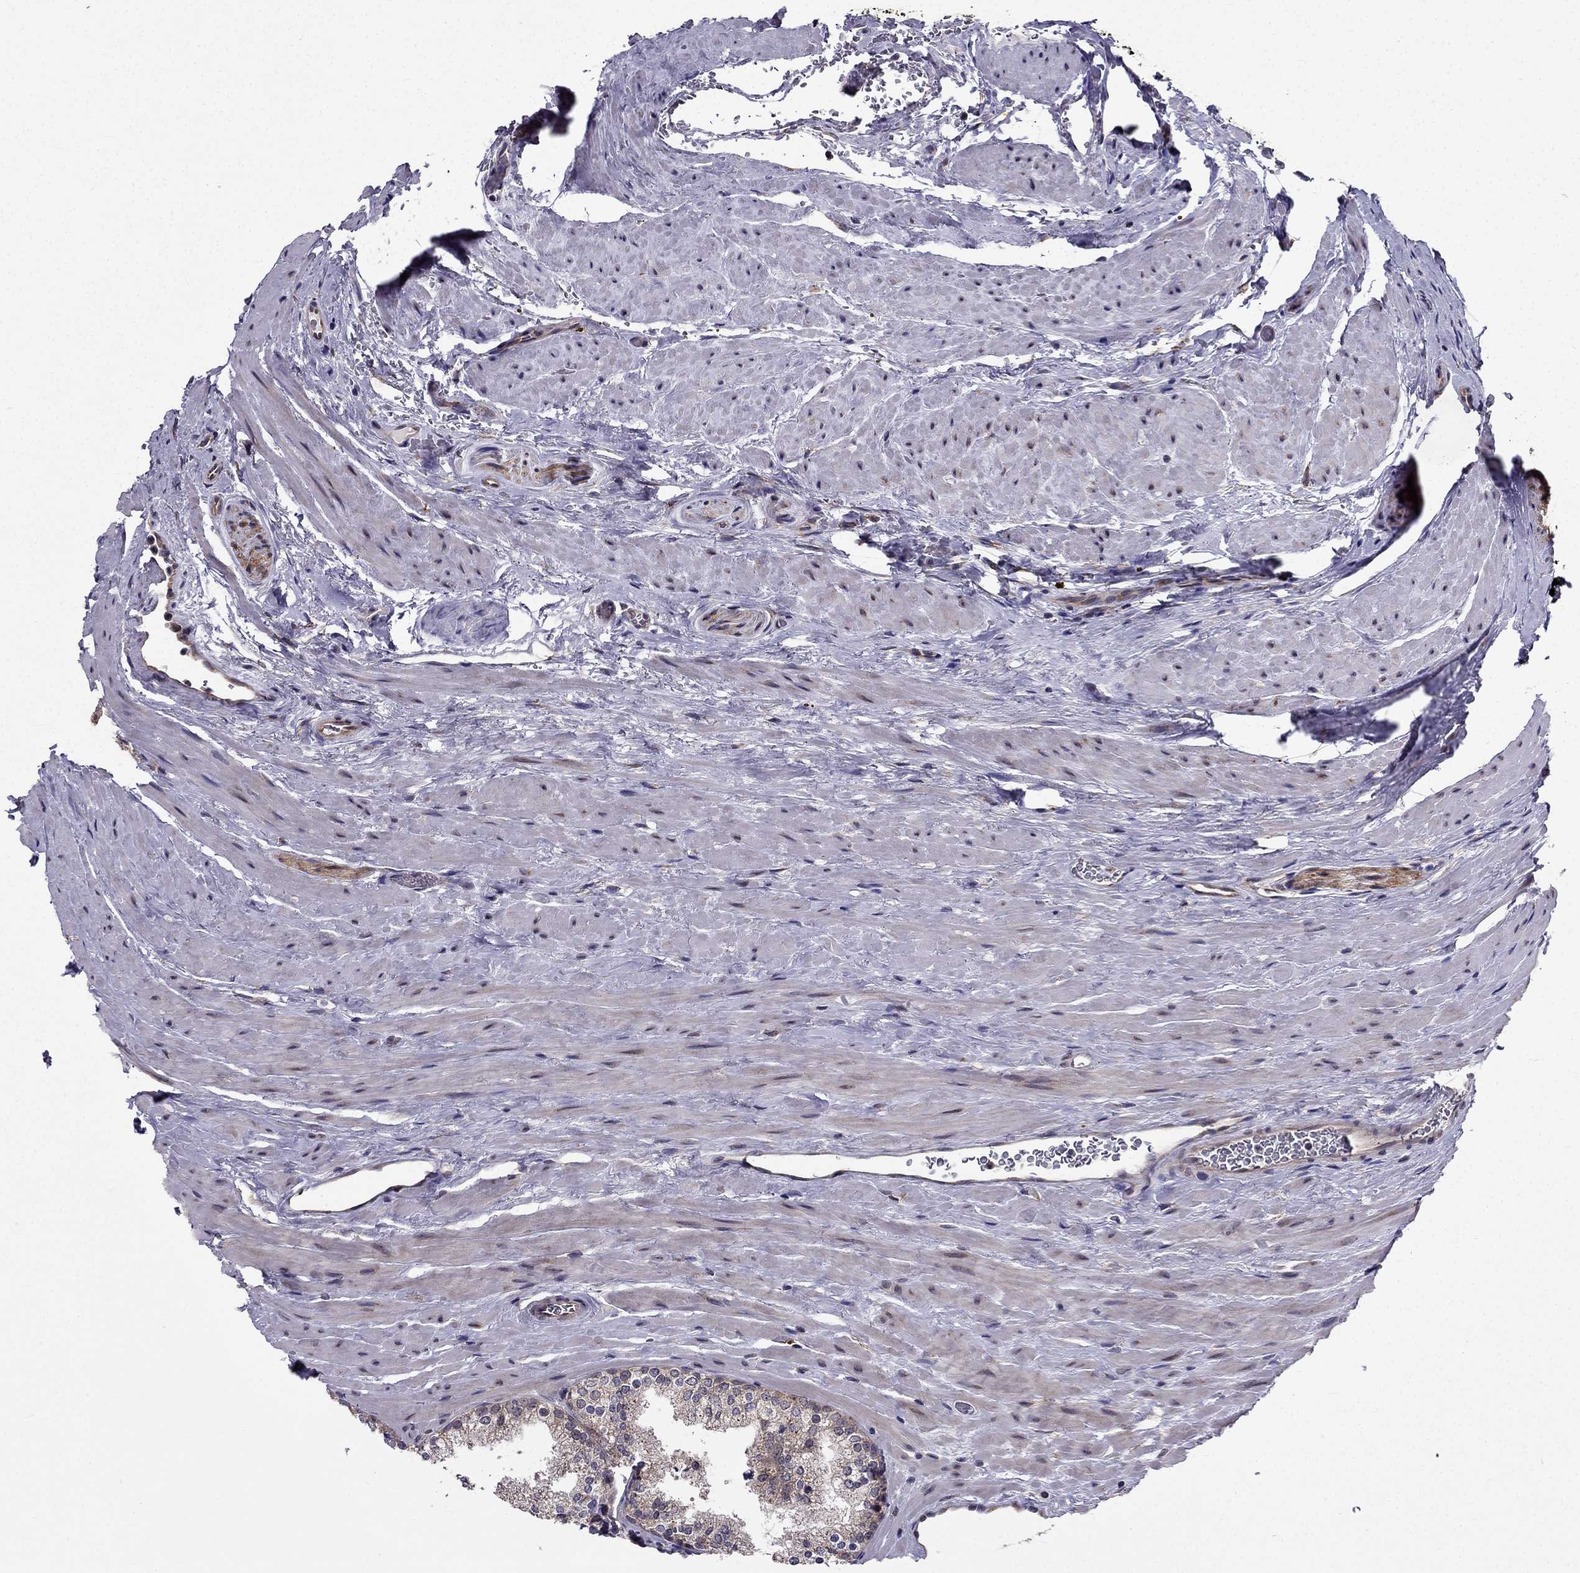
{"staining": {"intensity": "weak", "quantity": "<25%", "location": "cytoplasmic/membranous"}, "tissue": "prostate cancer", "cell_type": "Tumor cells", "image_type": "cancer", "snomed": [{"axis": "morphology", "description": "Adenocarcinoma, NOS"}, {"axis": "morphology", "description": "Adenocarcinoma, High grade"}, {"axis": "topography", "description": "Prostate"}], "caption": "Immunohistochemistry (IHC) histopathology image of human high-grade adenocarcinoma (prostate) stained for a protein (brown), which exhibits no expression in tumor cells.", "gene": "ARHGEF28", "patient": {"sex": "male", "age": 62}}